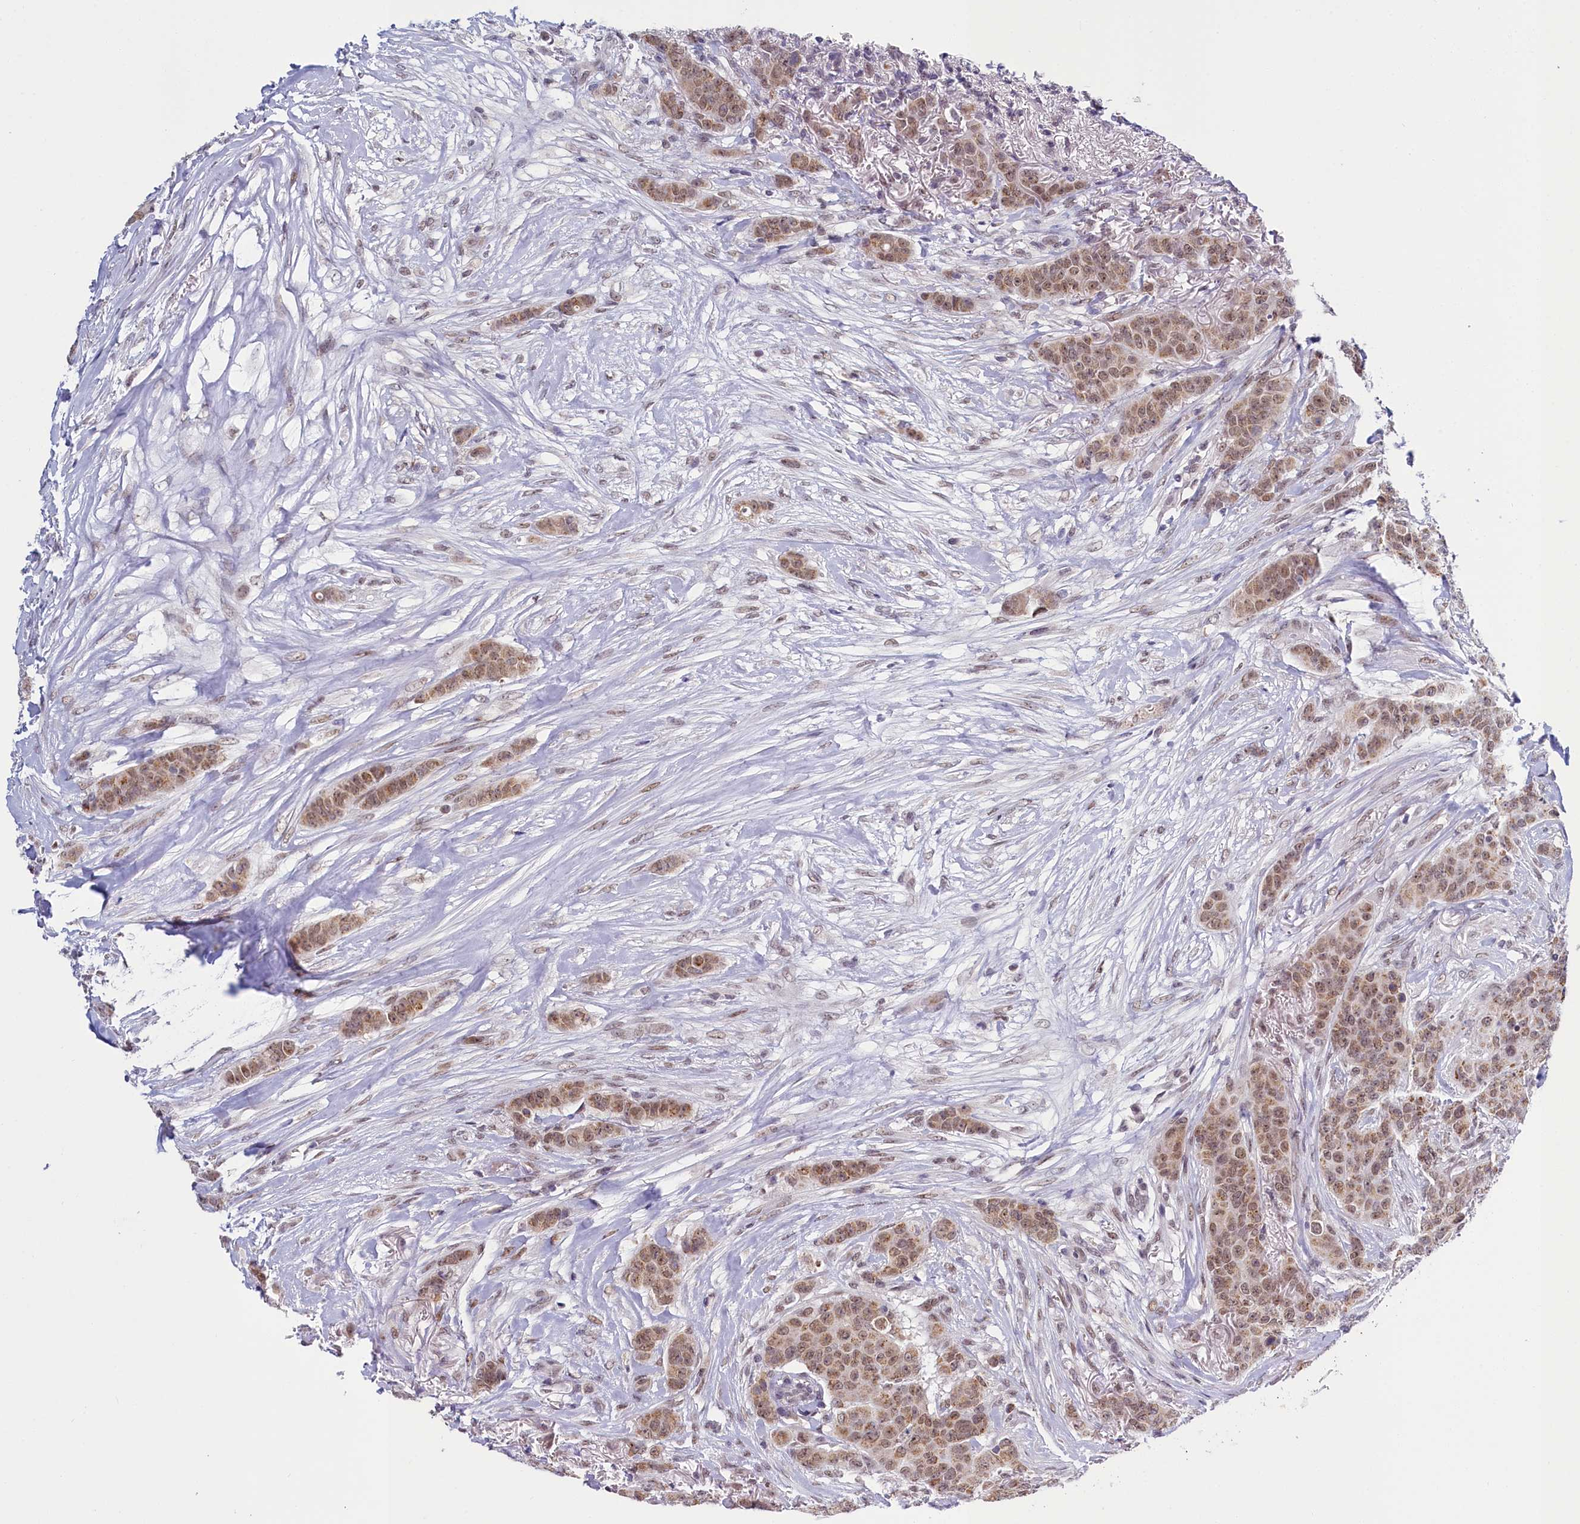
{"staining": {"intensity": "moderate", "quantity": ">75%", "location": "cytoplasmic/membranous,nuclear"}, "tissue": "breast cancer", "cell_type": "Tumor cells", "image_type": "cancer", "snomed": [{"axis": "morphology", "description": "Duct carcinoma"}, {"axis": "topography", "description": "Breast"}], "caption": "Immunohistochemical staining of human intraductal carcinoma (breast) demonstrates medium levels of moderate cytoplasmic/membranous and nuclear protein positivity in about >75% of tumor cells. (DAB IHC, brown staining for protein, blue staining for nuclei).", "gene": "PPHLN1", "patient": {"sex": "female", "age": 40}}